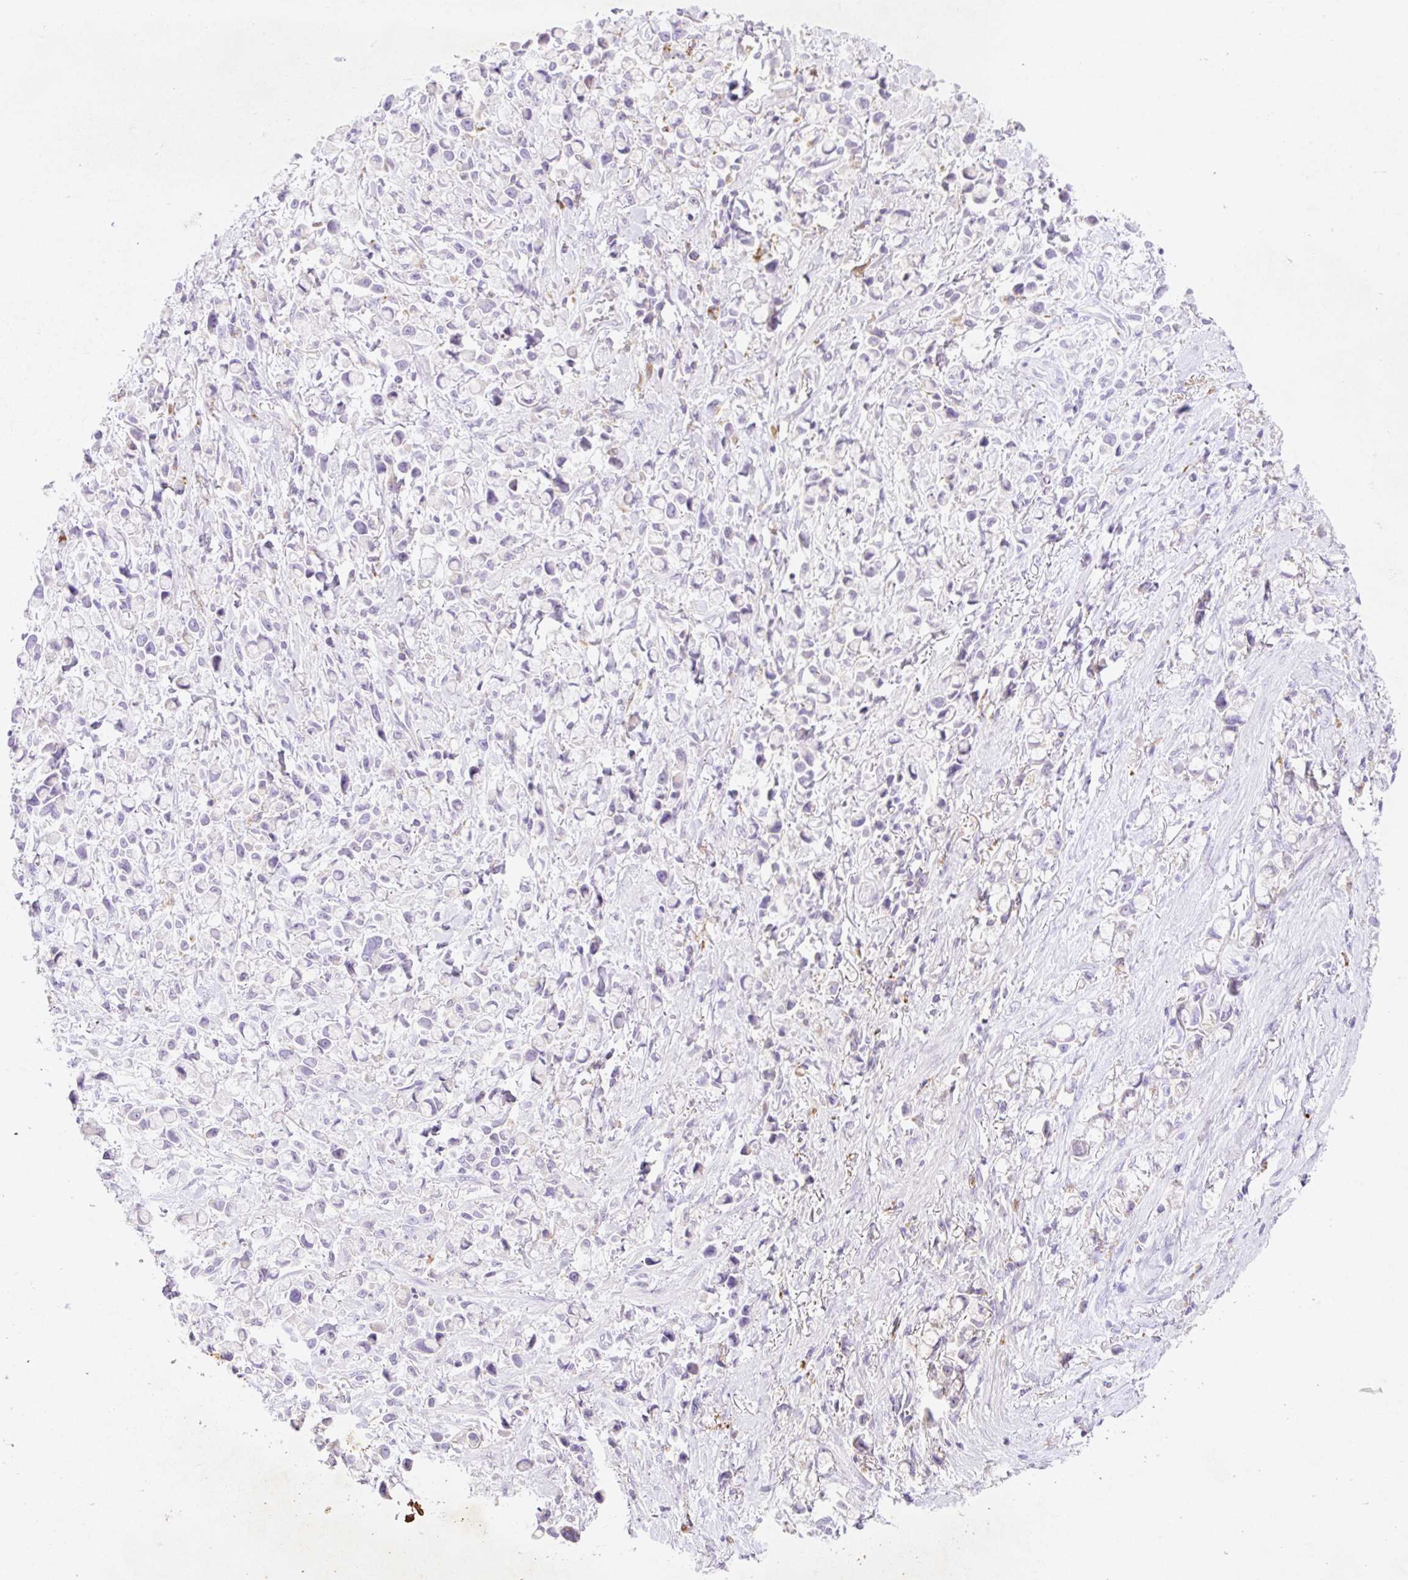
{"staining": {"intensity": "negative", "quantity": "none", "location": "none"}, "tissue": "stomach cancer", "cell_type": "Tumor cells", "image_type": "cancer", "snomed": [{"axis": "morphology", "description": "Adenocarcinoma, NOS"}, {"axis": "topography", "description": "Stomach"}], "caption": "Stomach adenocarcinoma was stained to show a protein in brown. There is no significant positivity in tumor cells.", "gene": "HEXA", "patient": {"sex": "female", "age": 81}}